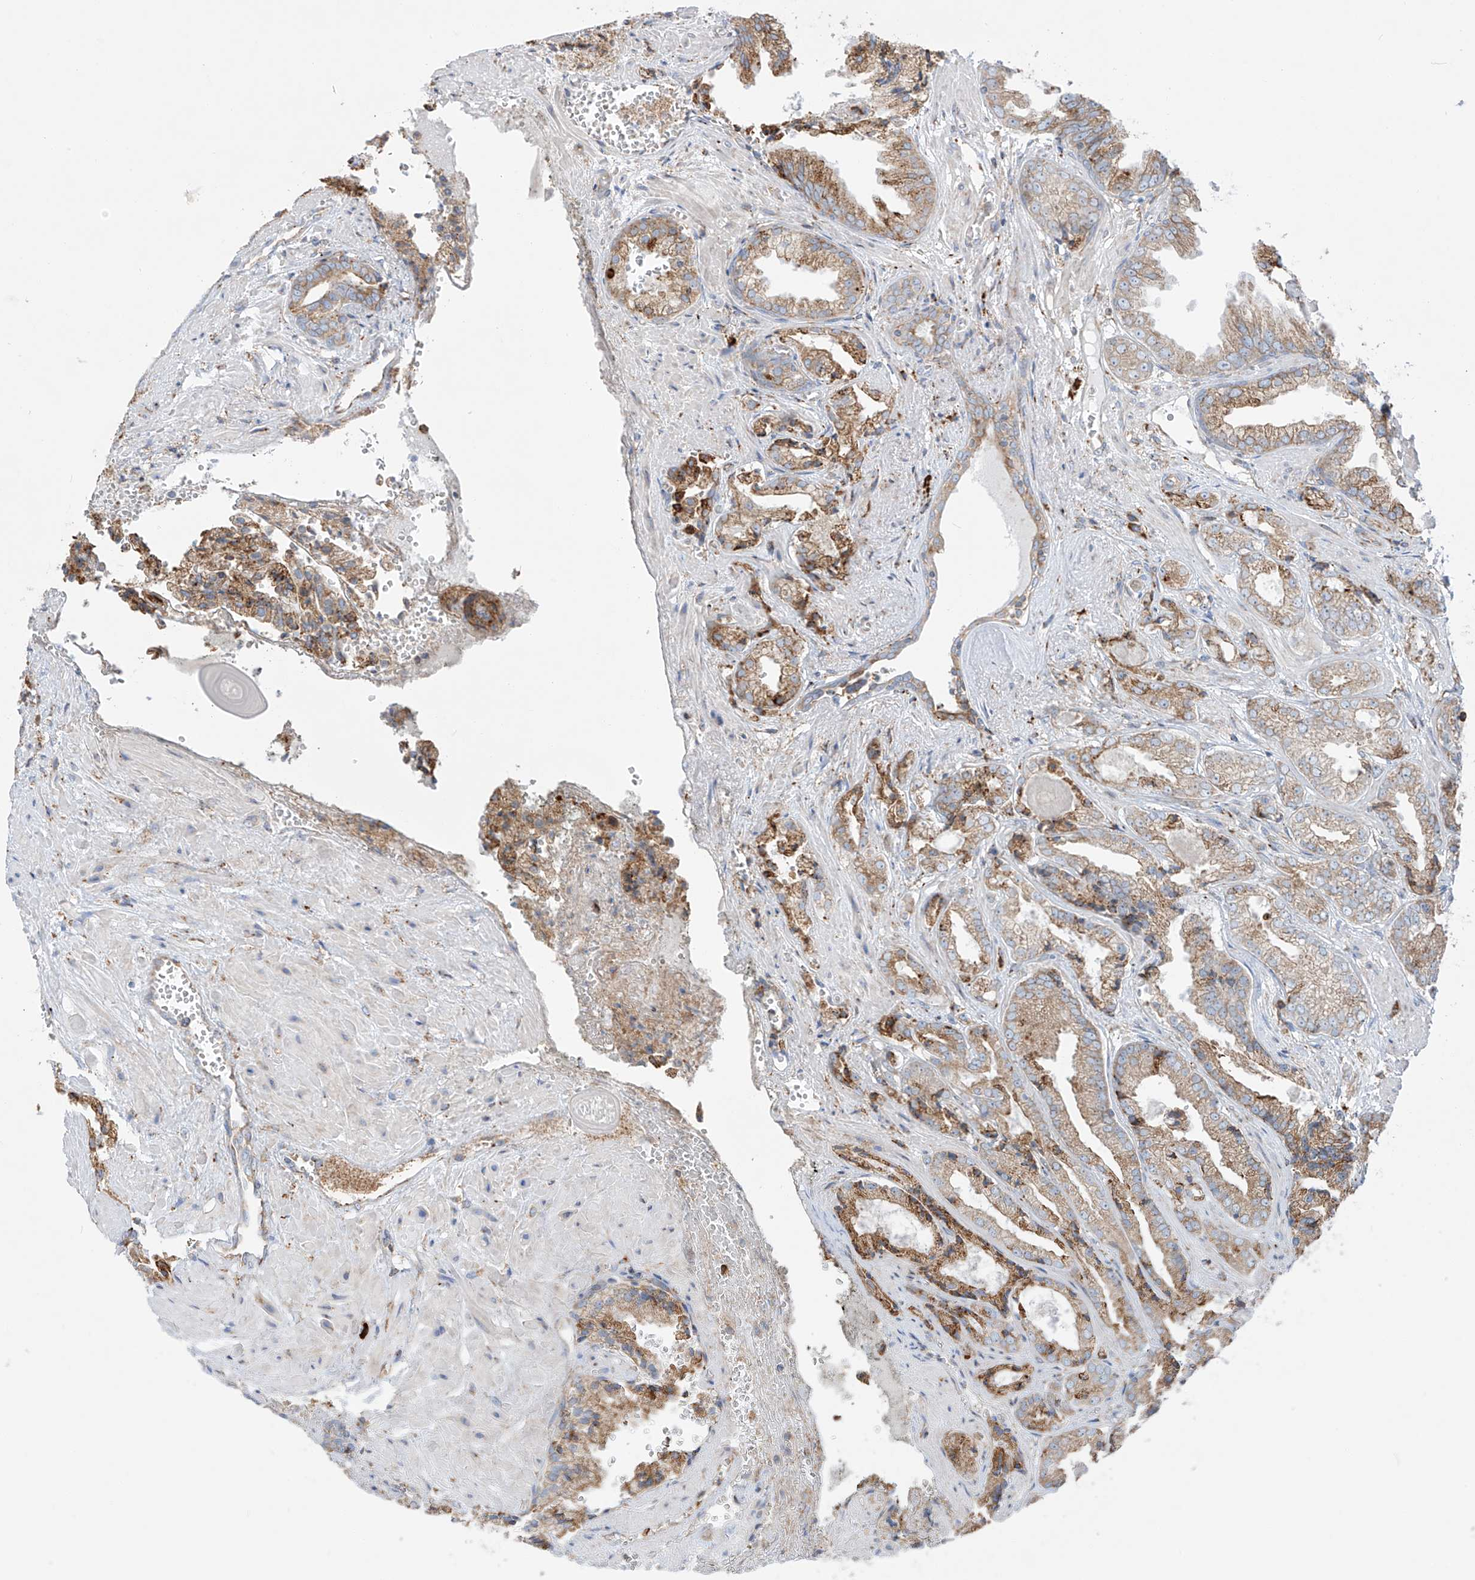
{"staining": {"intensity": "moderate", "quantity": "<25%", "location": "cytoplasmic/membranous"}, "tissue": "prostate cancer", "cell_type": "Tumor cells", "image_type": "cancer", "snomed": [{"axis": "morphology", "description": "Adenocarcinoma, High grade"}, {"axis": "topography", "description": "Prostate"}], "caption": "Immunohistochemical staining of human prostate cancer (adenocarcinoma (high-grade)) displays moderate cytoplasmic/membranous protein staining in about <25% of tumor cells.", "gene": "MX1", "patient": {"sex": "male", "age": 71}}